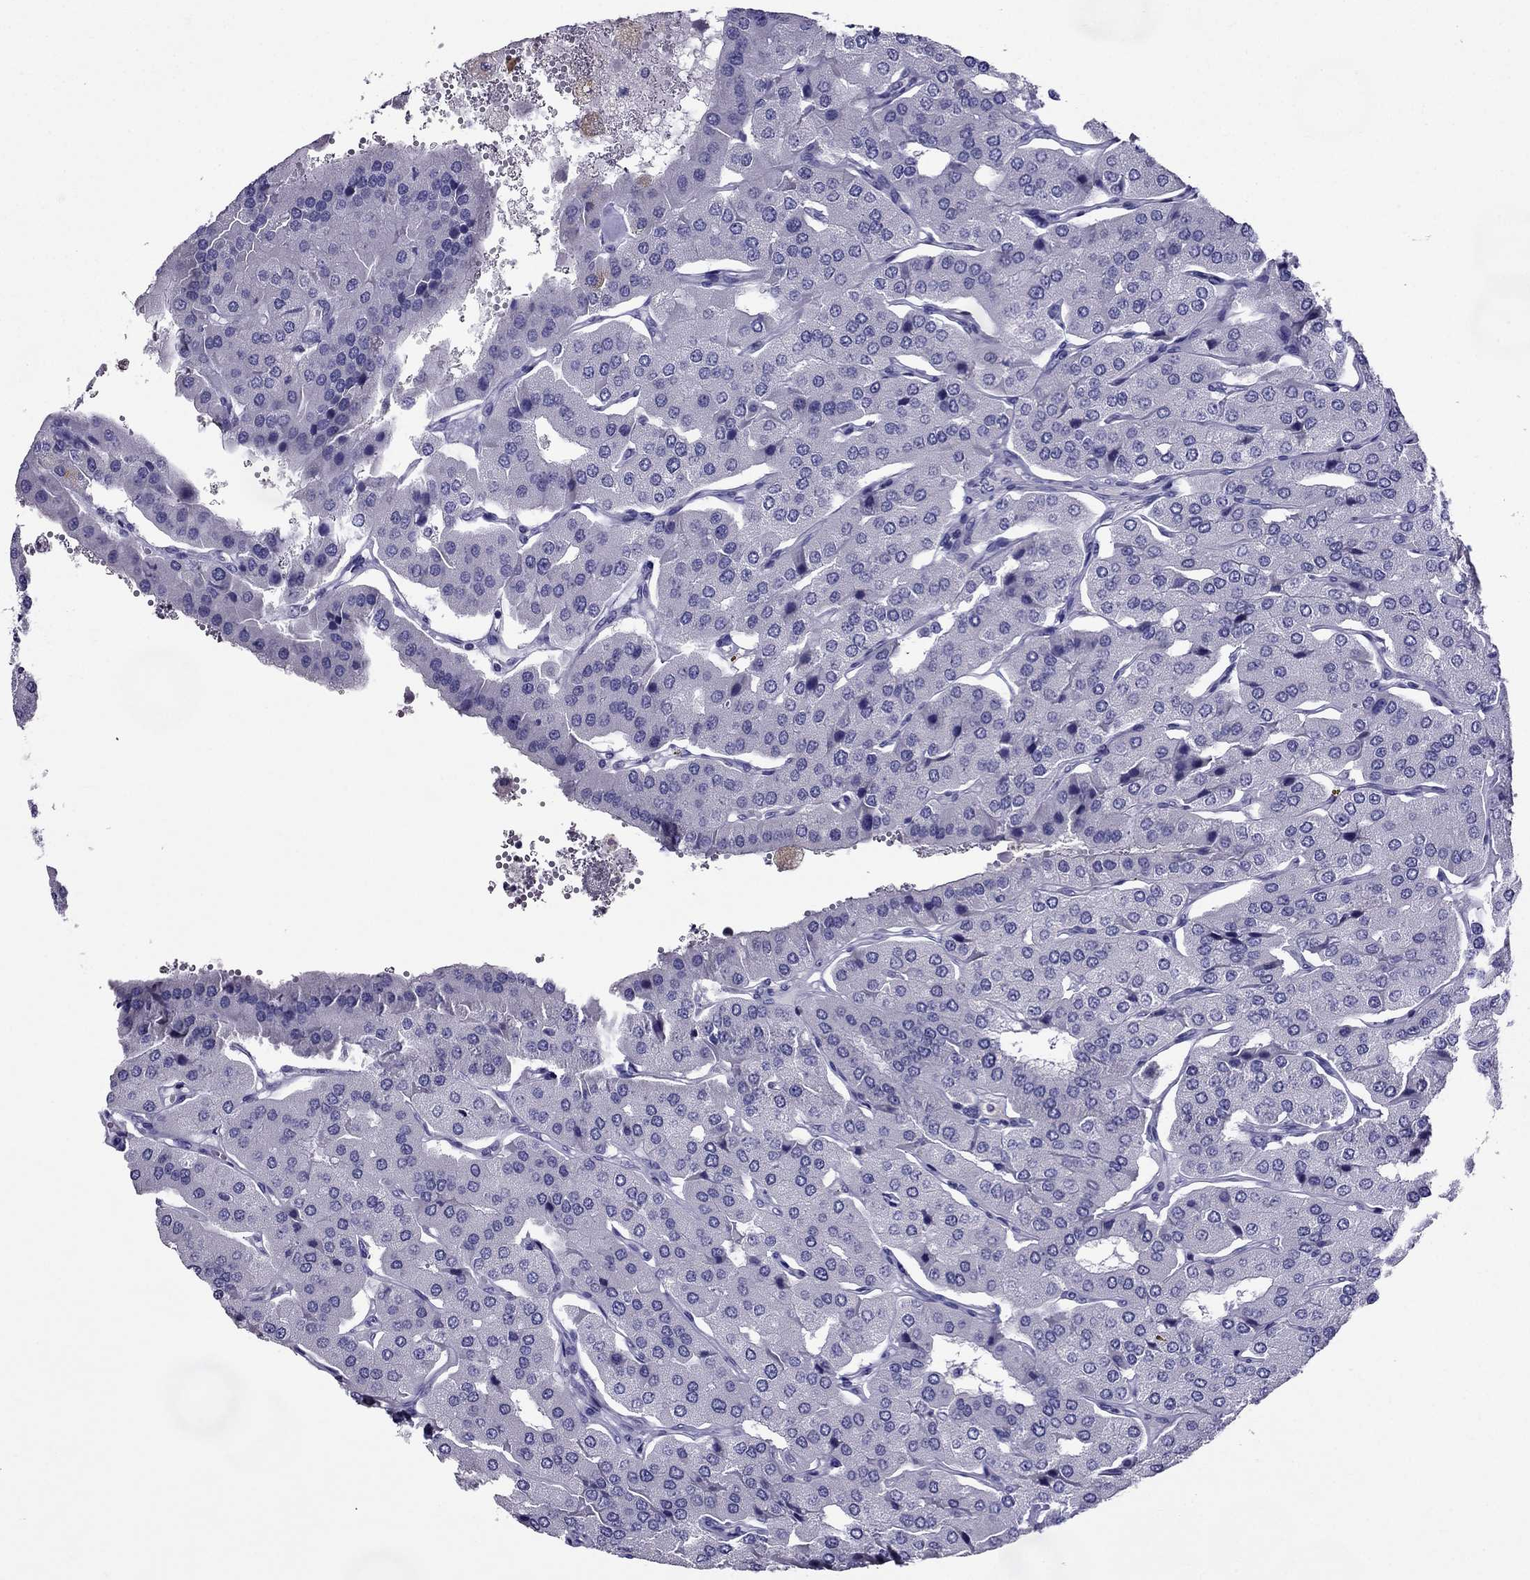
{"staining": {"intensity": "negative", "quantity": "none", "location": "none"}, "tissue": "parathyroid gland", "cell_type": "Glandular cells", "image_type": "normal", "snomed": [{"axis": "morphology", "description": "Normal tissue, NOS"}, {"axis": "morphology", "description": "Adenoma, NOS"}, {"axis": "topography", "description": "Parathyroid gland"}], "caption": "Immunohistochemistry photomicrograph of benign parathyroid gland: human parathyroid gland stained with DAB (3,3'-diaminobenzidine) exhibits no significant protein staining in glandular cells.", "gene": "ZNF541", "patient": {"sex": "female", "age": 86}}